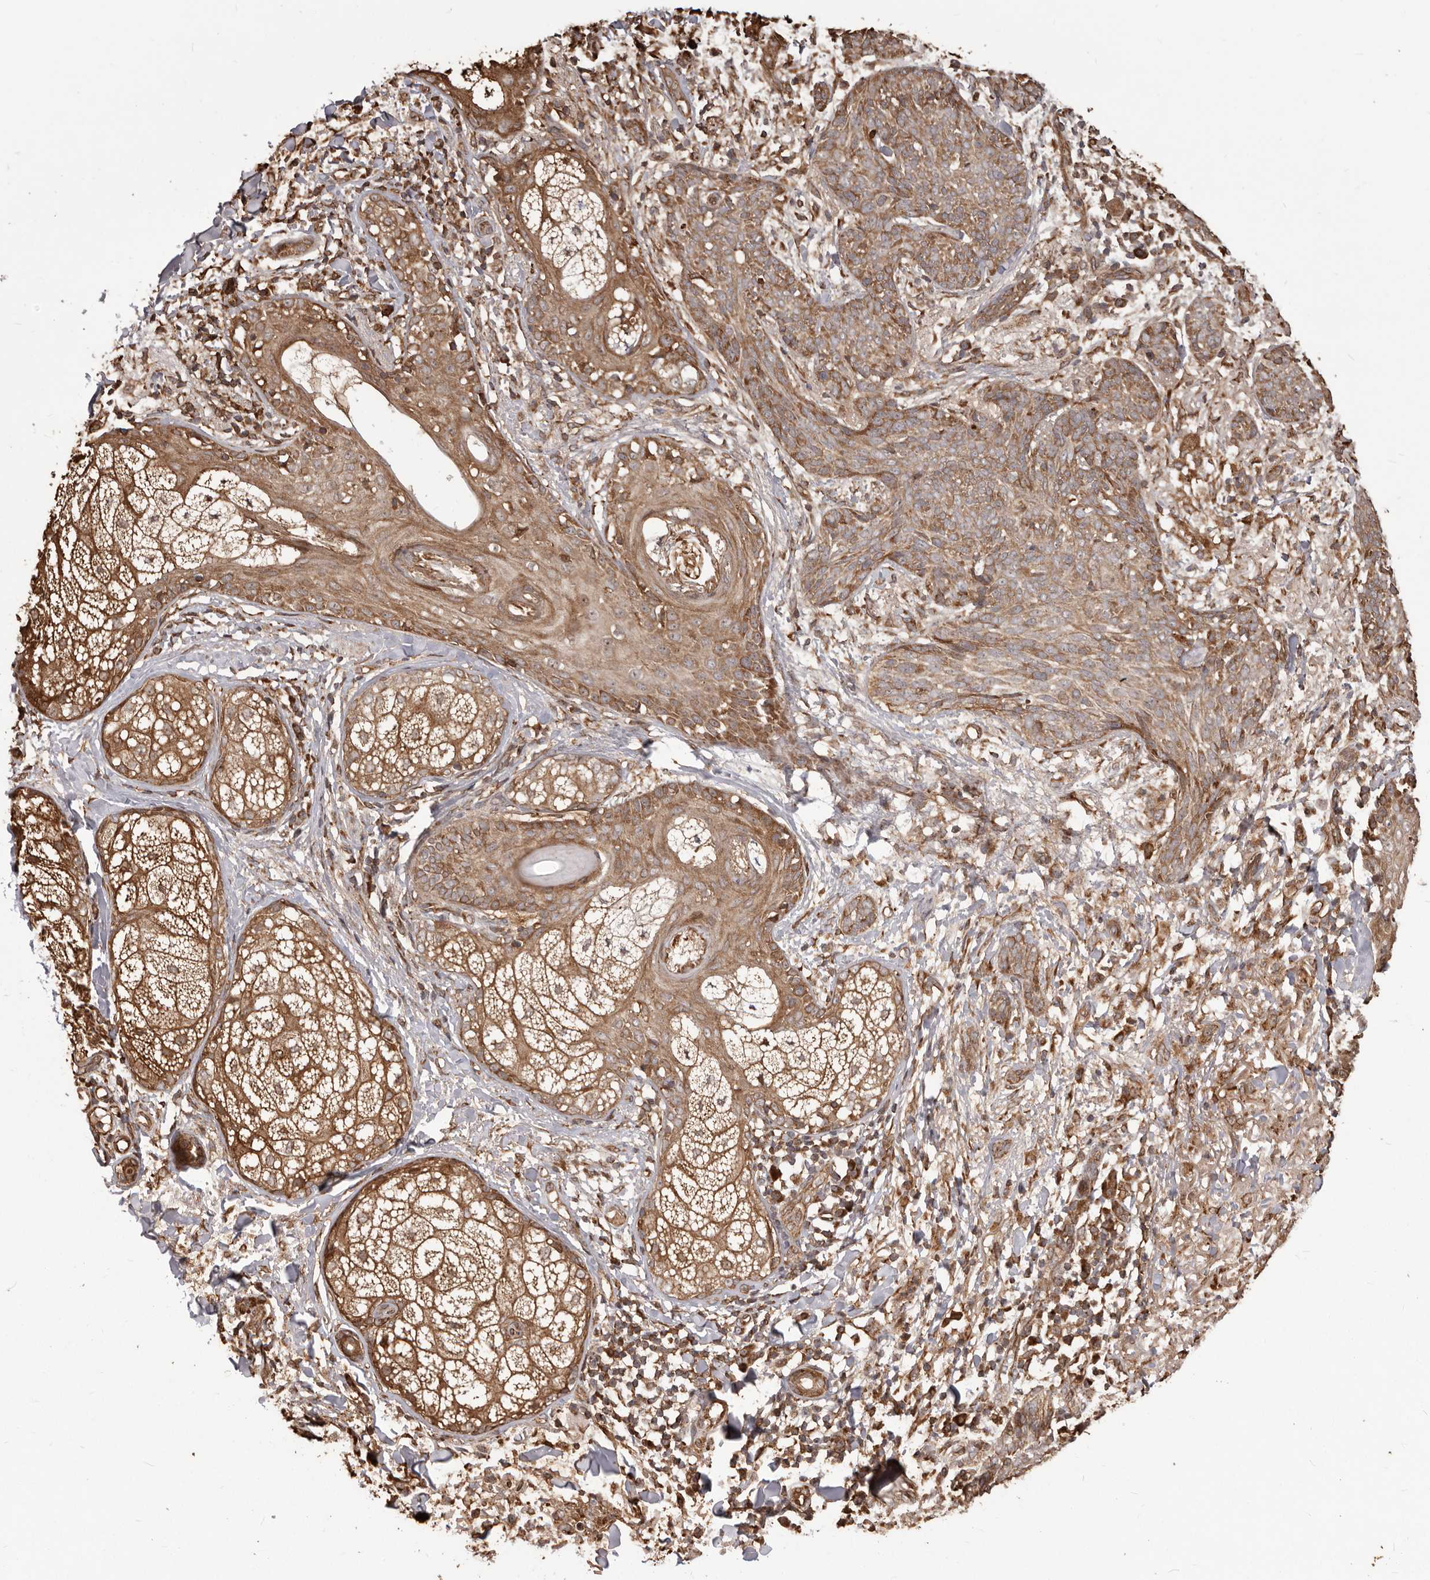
{"staining": {"intensity": "moderate", "quantity": ">75%", "location": "cytoplasmic/membranous"}, "tissue": "skin cancer", "cell_type": "Tumor cells", "image_type": "cancer", "snomed": [{"axis": "morphology", "description": "Basal cell carcinoma"}, {"axis": "topography", "description": "Skin"}], "caption": "Basal cell carcinoma (skin) tissue displays moderate cytoplasmic/membranous expression in about >75% of tumor cells, visualized by immunohistochemistry. The protein is stained brown, and the nuclei are stained in blue (DAB IHC with brightfield microscopy, high magnification).", "gene": "MTO1", "patient": {"sex": "male", "age": 85}}